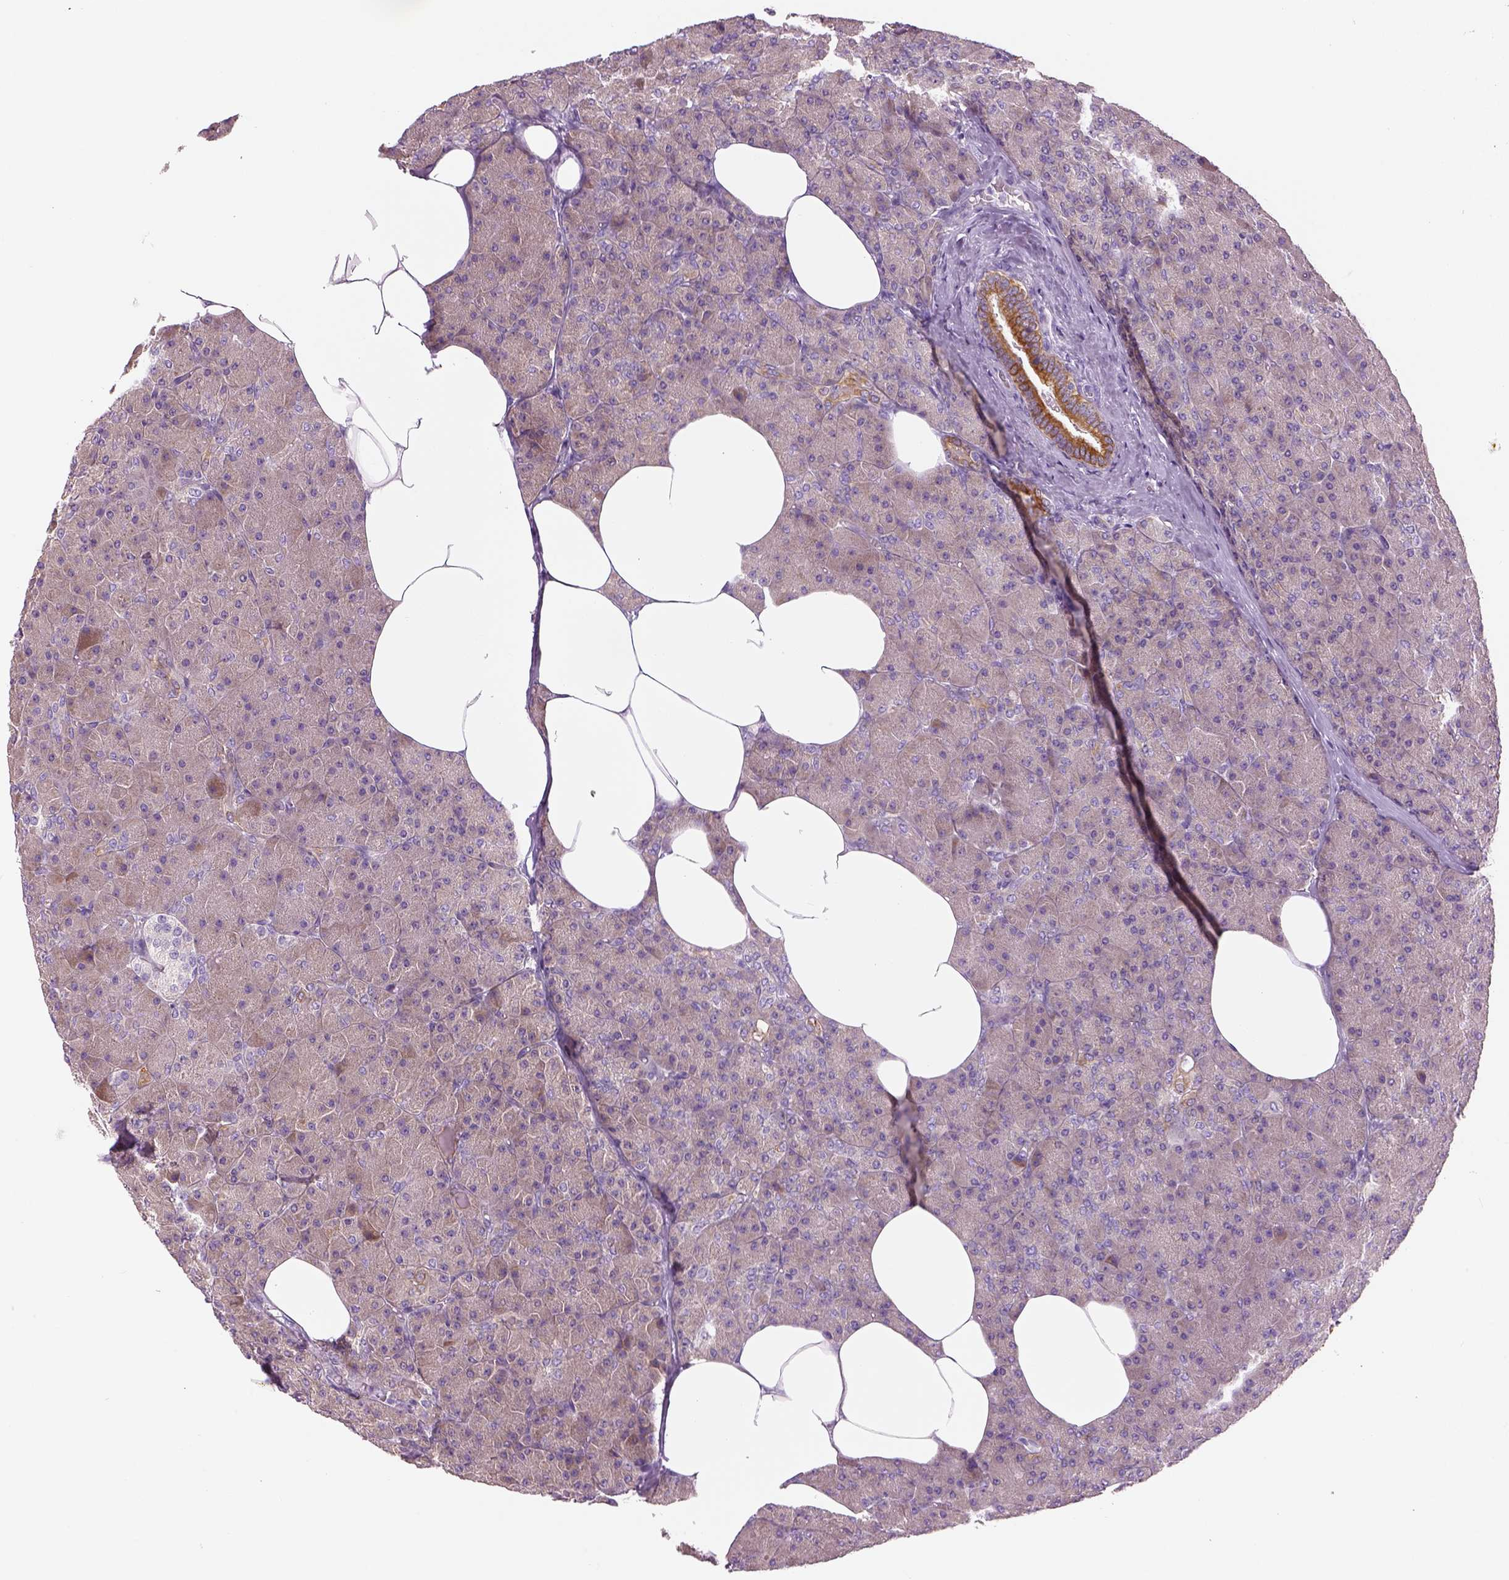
{"staining": {"intensity": "moderate", "quantity": "<25%", "location": "cytoplasmic/membranous"}, "tissue": "pancreas", "cell_type": "Exocrine glandular cells", "image_type": "normal", "snomed": [{"axis": "morphology", "description": "Normal tissue, NOS"}, {"axis": "topography", "description": "Pancreas"}], "caption": "Pancreas stained with DAB (3,3'-diaminobenzidine) immunohistochemistry (IHC) exhibits low levels of moderate cytoplasmic/membranous expression in approximately <25% of exocrine glandular cells.", "gene": "CHST14", "patient": {"sex": "female", "age": 45}}